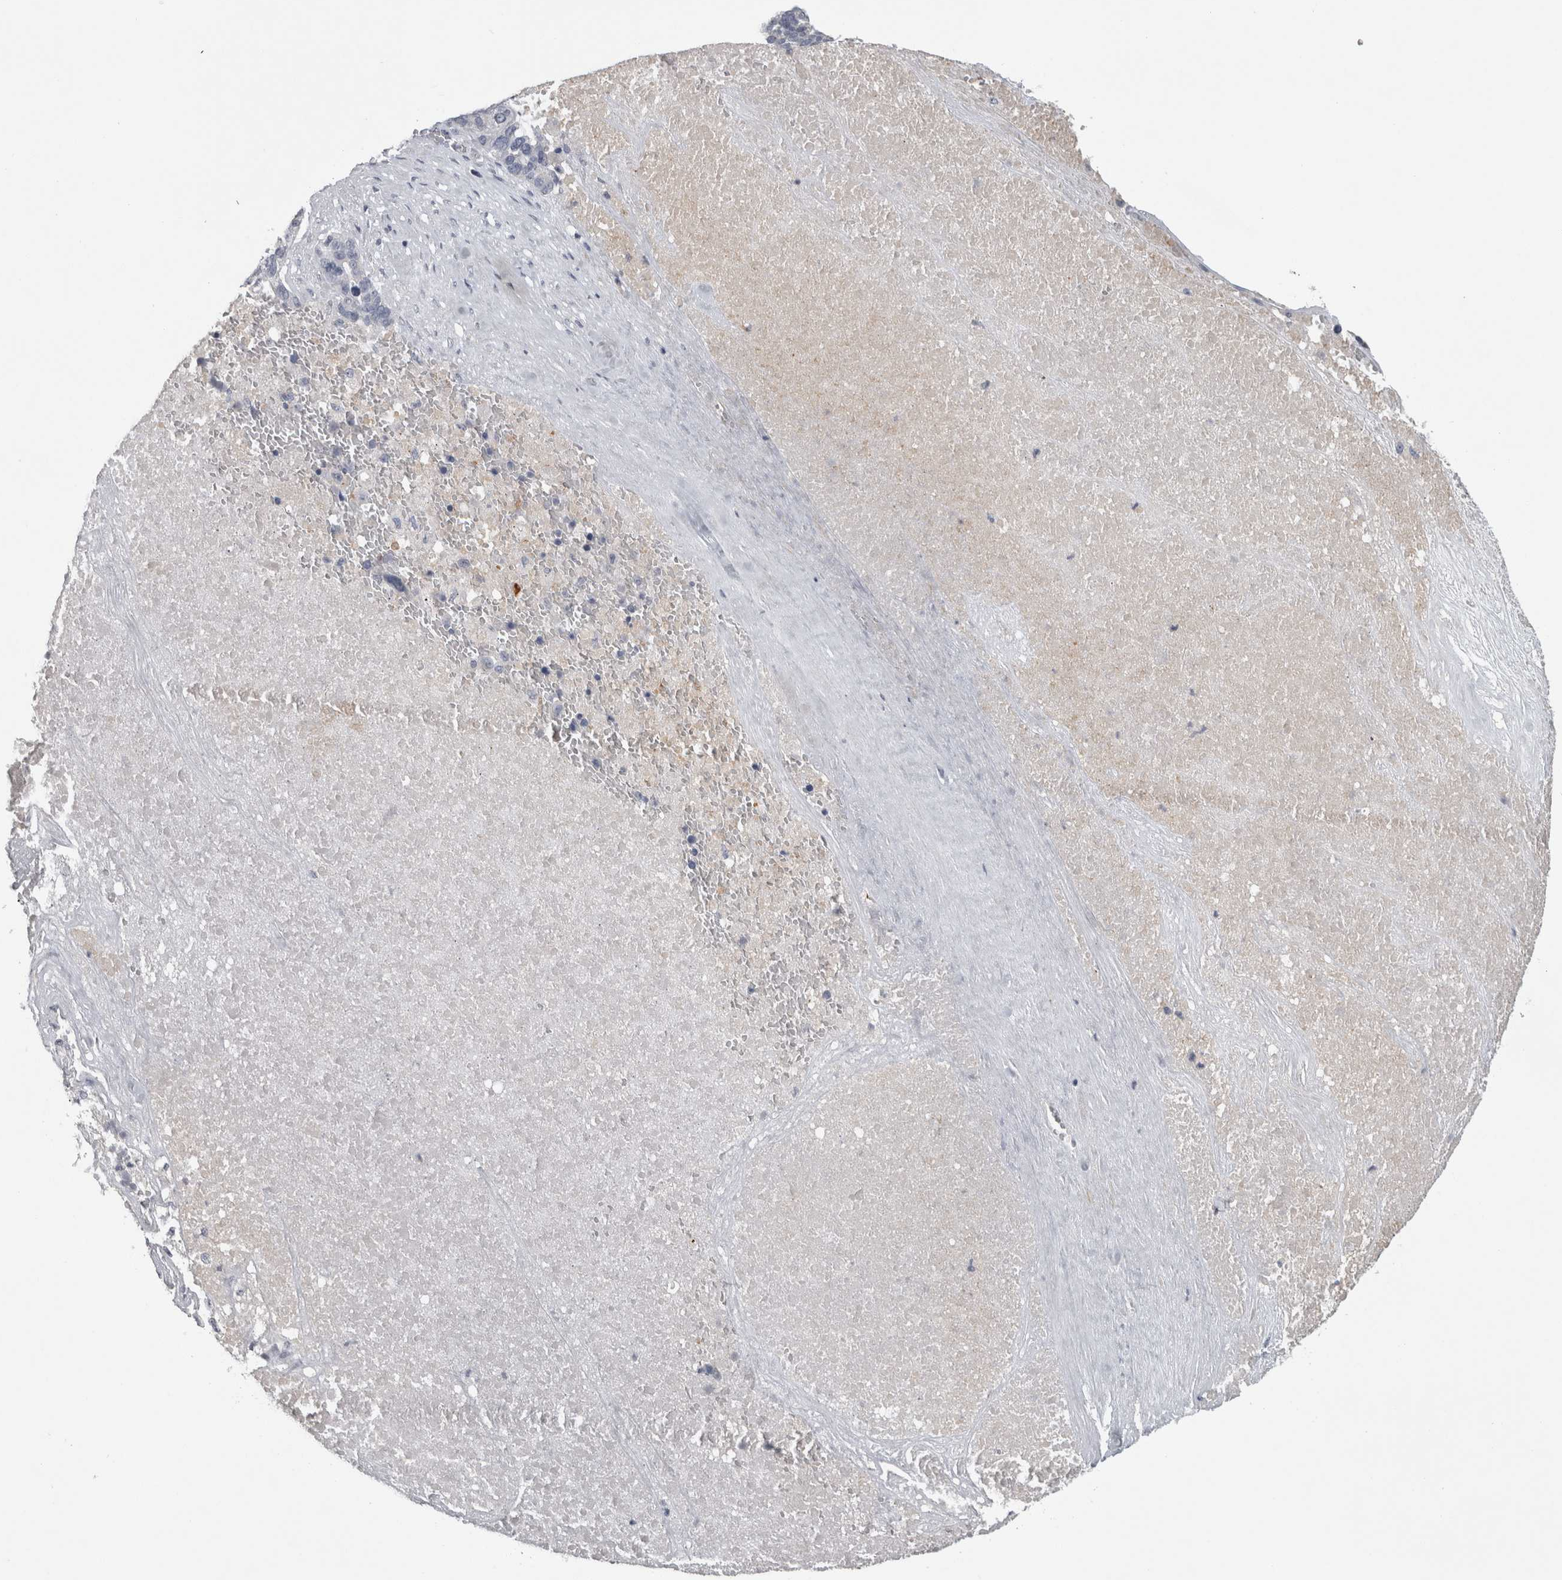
{"staining": {"intensity": "negative", "quantity": "none", "location": "none"}, "tissue": "ovarian cancer", "cell_type": "Tumor cells", "image_type": "cancer", "snomed": [{"axis": "morphology", "description": "Cystadenocarcinoma, serous, NOS"}, {"axis": "topography", "description": "Ovary"}], "caption": "Ovarian cancer stained for a protein using immunohistochemistry reveals no staining tumor cells.", "gene": "ENPP7", "patient": {"sex": "female", "age": 59}}